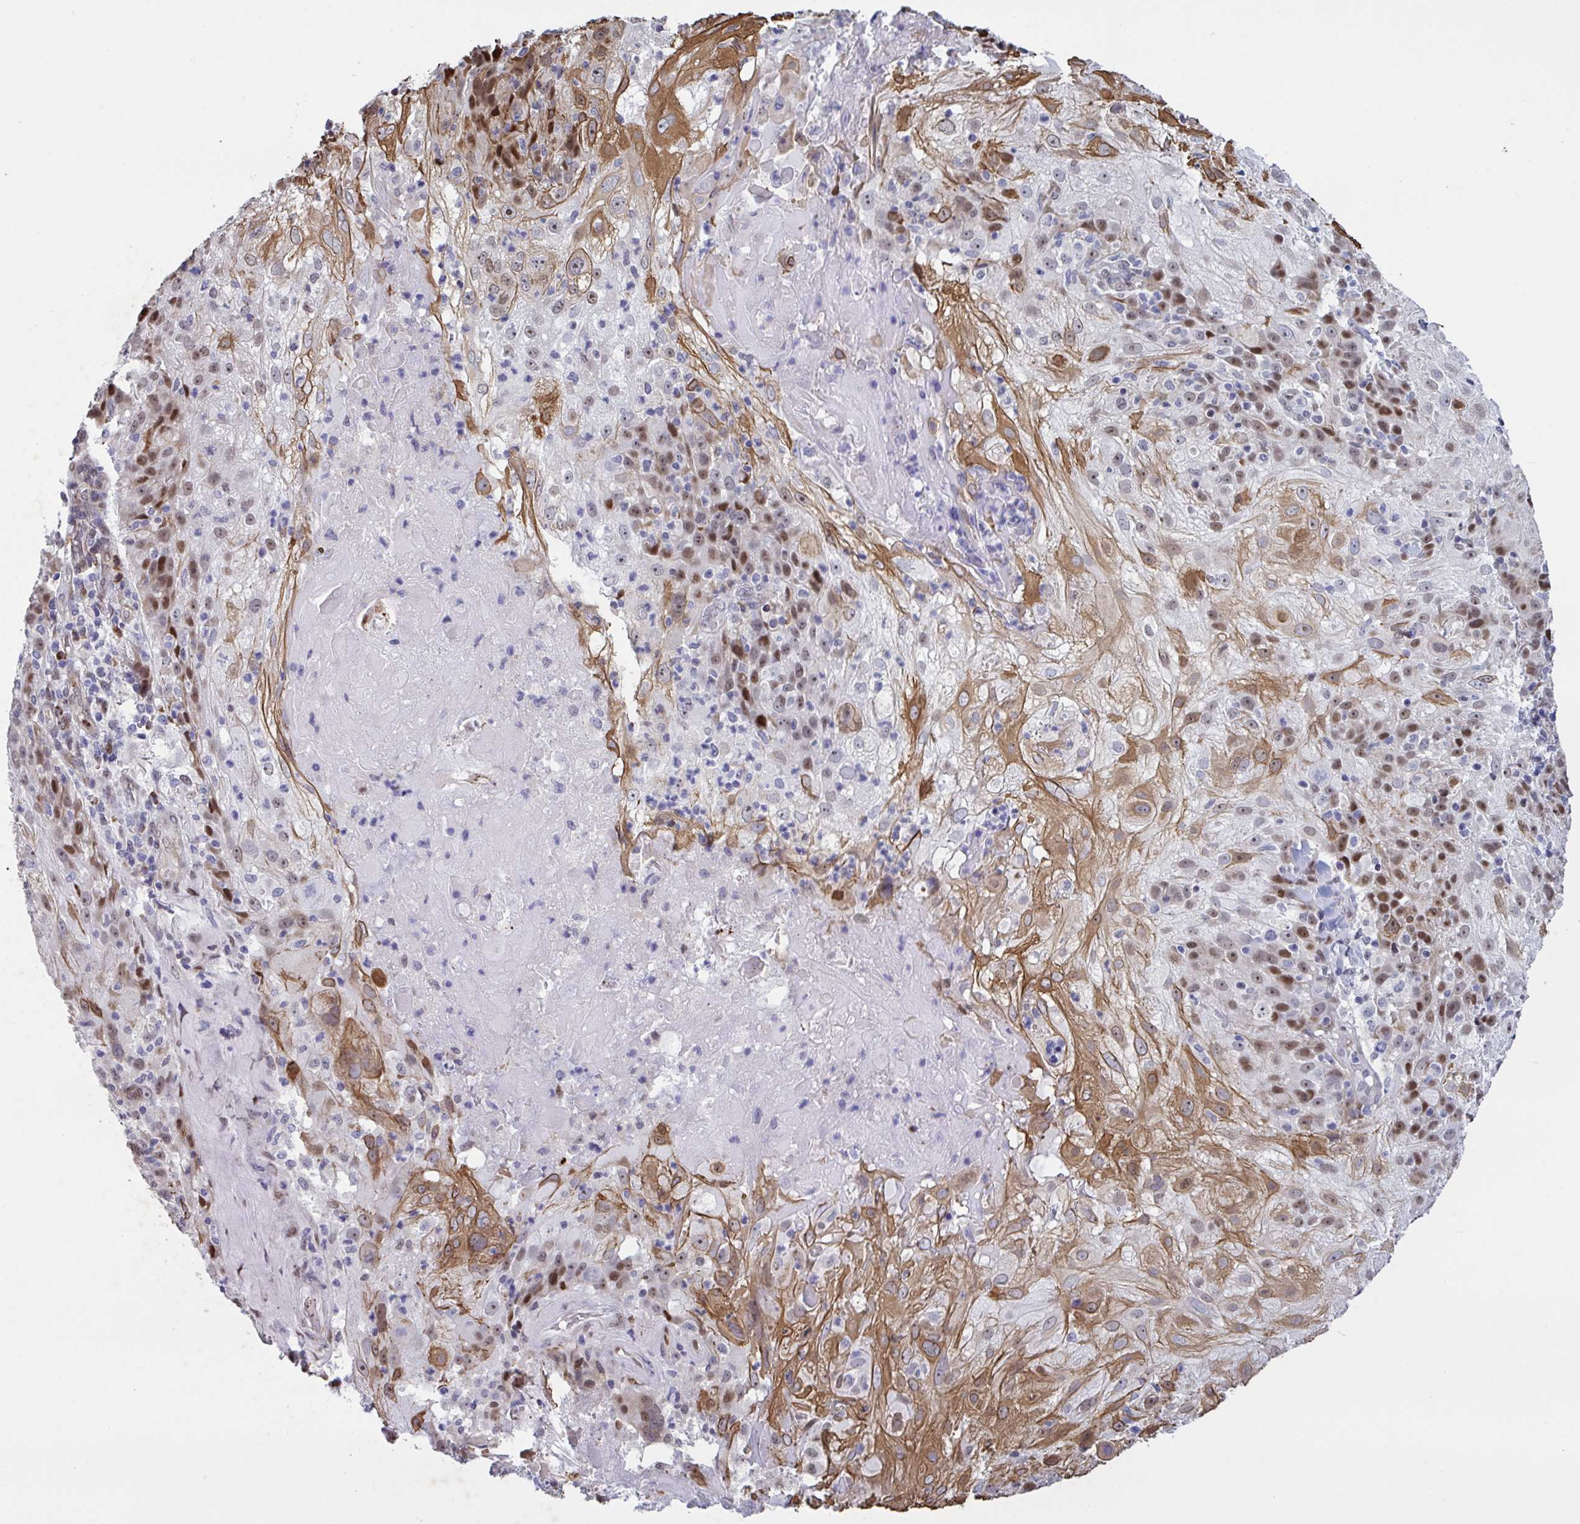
{"staining": {"intensity": "moderate", "quantity": ">75%", "location": "cytoplasmic/membranous,nuclear"}, "tissue": "skin cancer", "cell_type": "Tumor cells", "image_type": "cancer", "snomed": [{"axis": "morphology", "description": "Normal tissue, NOS"}, {"axis": "morphology", "description": "Squamous cell carcinoma, NOS"}, {"axis": "topography", "description": "Skin"}], "caption": "Immunohistochemical staining of squamous cell carcinoma (skin) displays medium levels of moderate cytoplasmic/membranous and nuclear expression in about >75% of tumor cells.", "gene": "PELI2", "patient": {"sex": "female", "age": 83}}